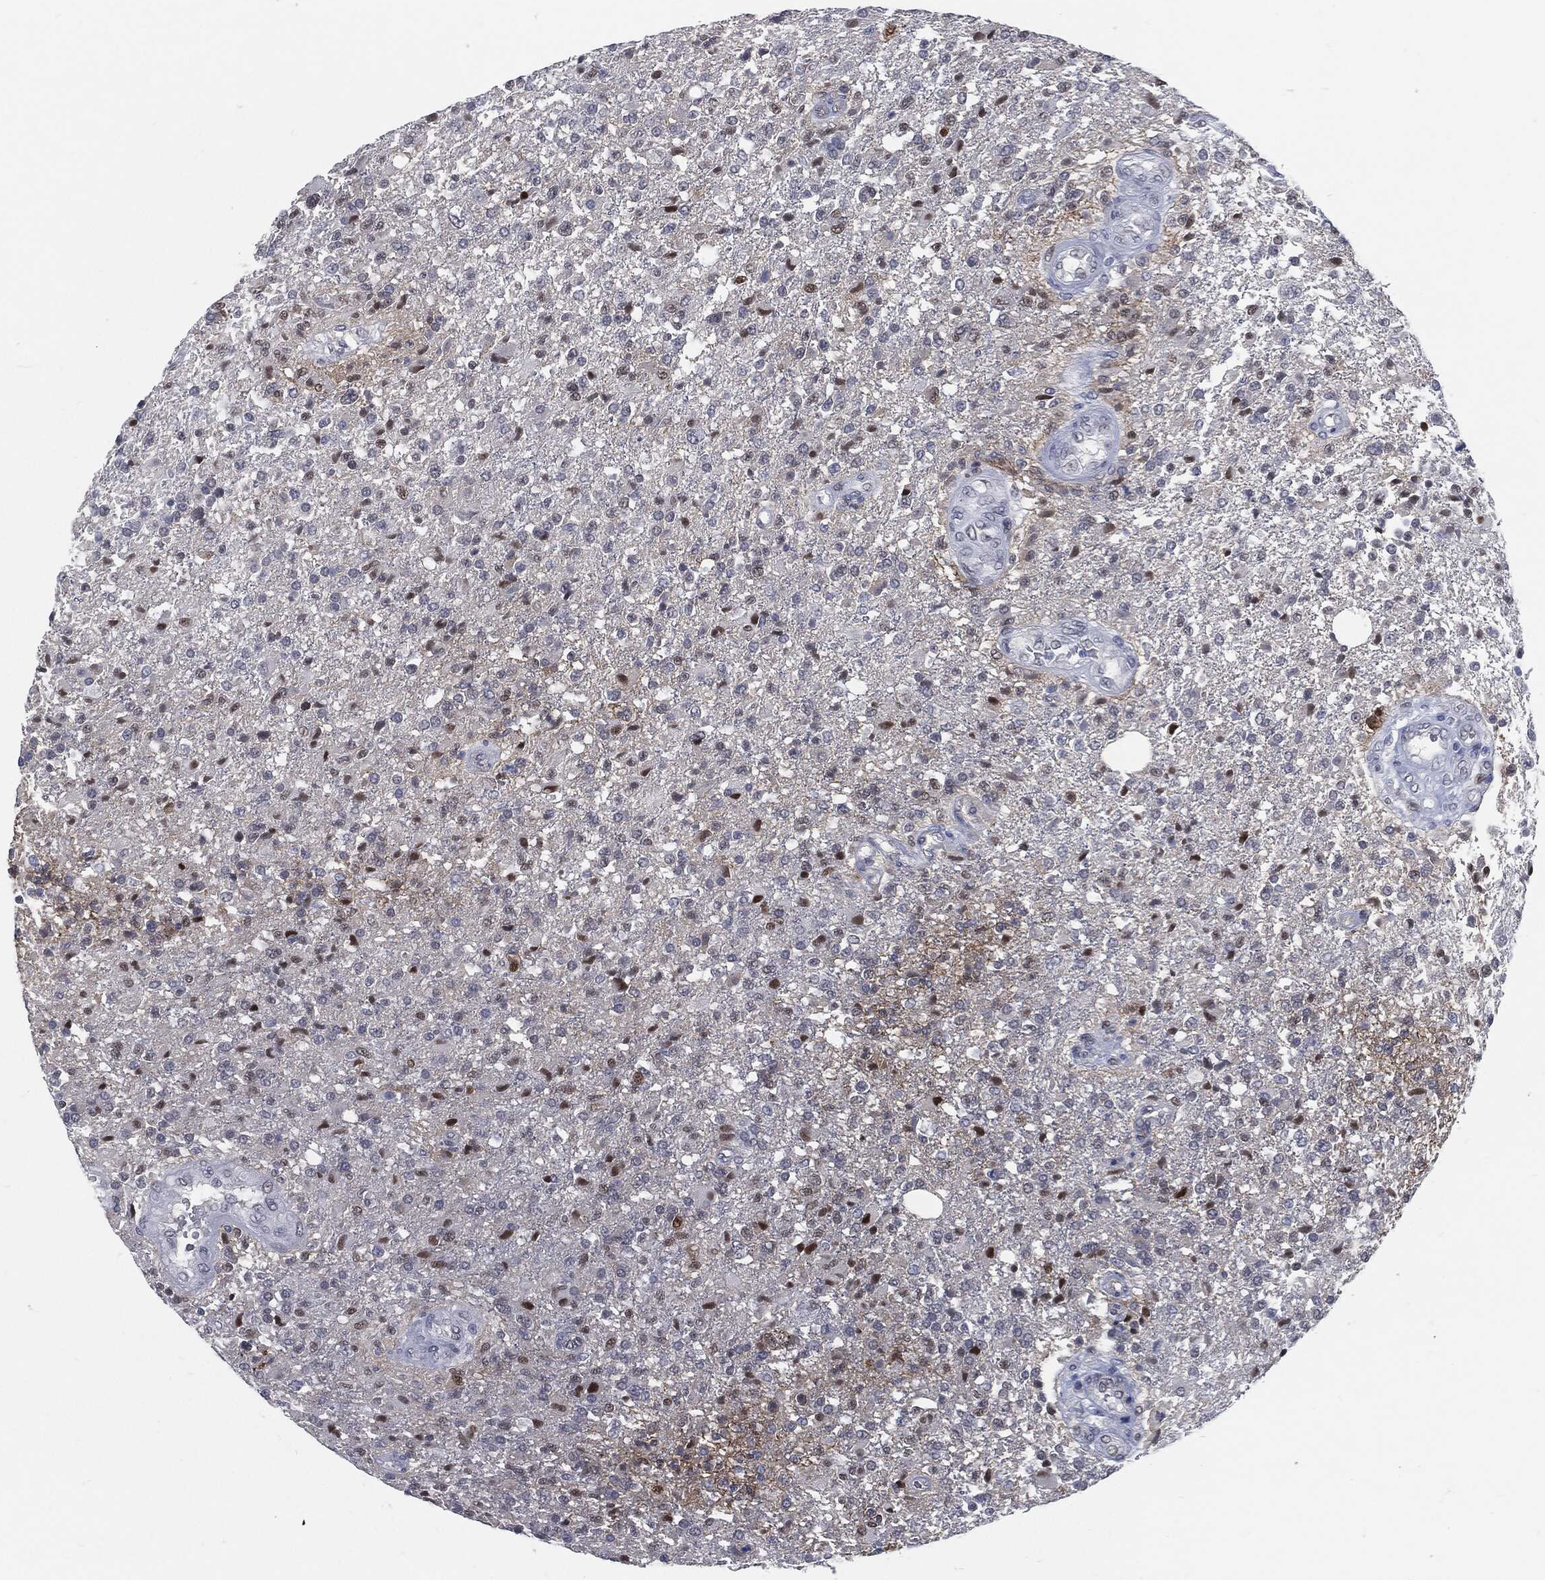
{"staining": {"intensity": "moderate", "quantity": "<25%", "location": "nuclear"}, "tissue": "glioma", "cell_type": "Tumor cells", "image_type": "cancer", "snomed": [{"axis": "morphology", "description": "Glioma, malignant, High grade"}, {"axis": "topography", "description": "Brain"}], "caption": "Malignant glioma (high-grade) was stained to show a protein in brown. There is low levels of moderate nuclear positivity in approximately <25% of tumor cells.", "gene": "PROM1", "patient": {"sex": "male", "age": 56}}